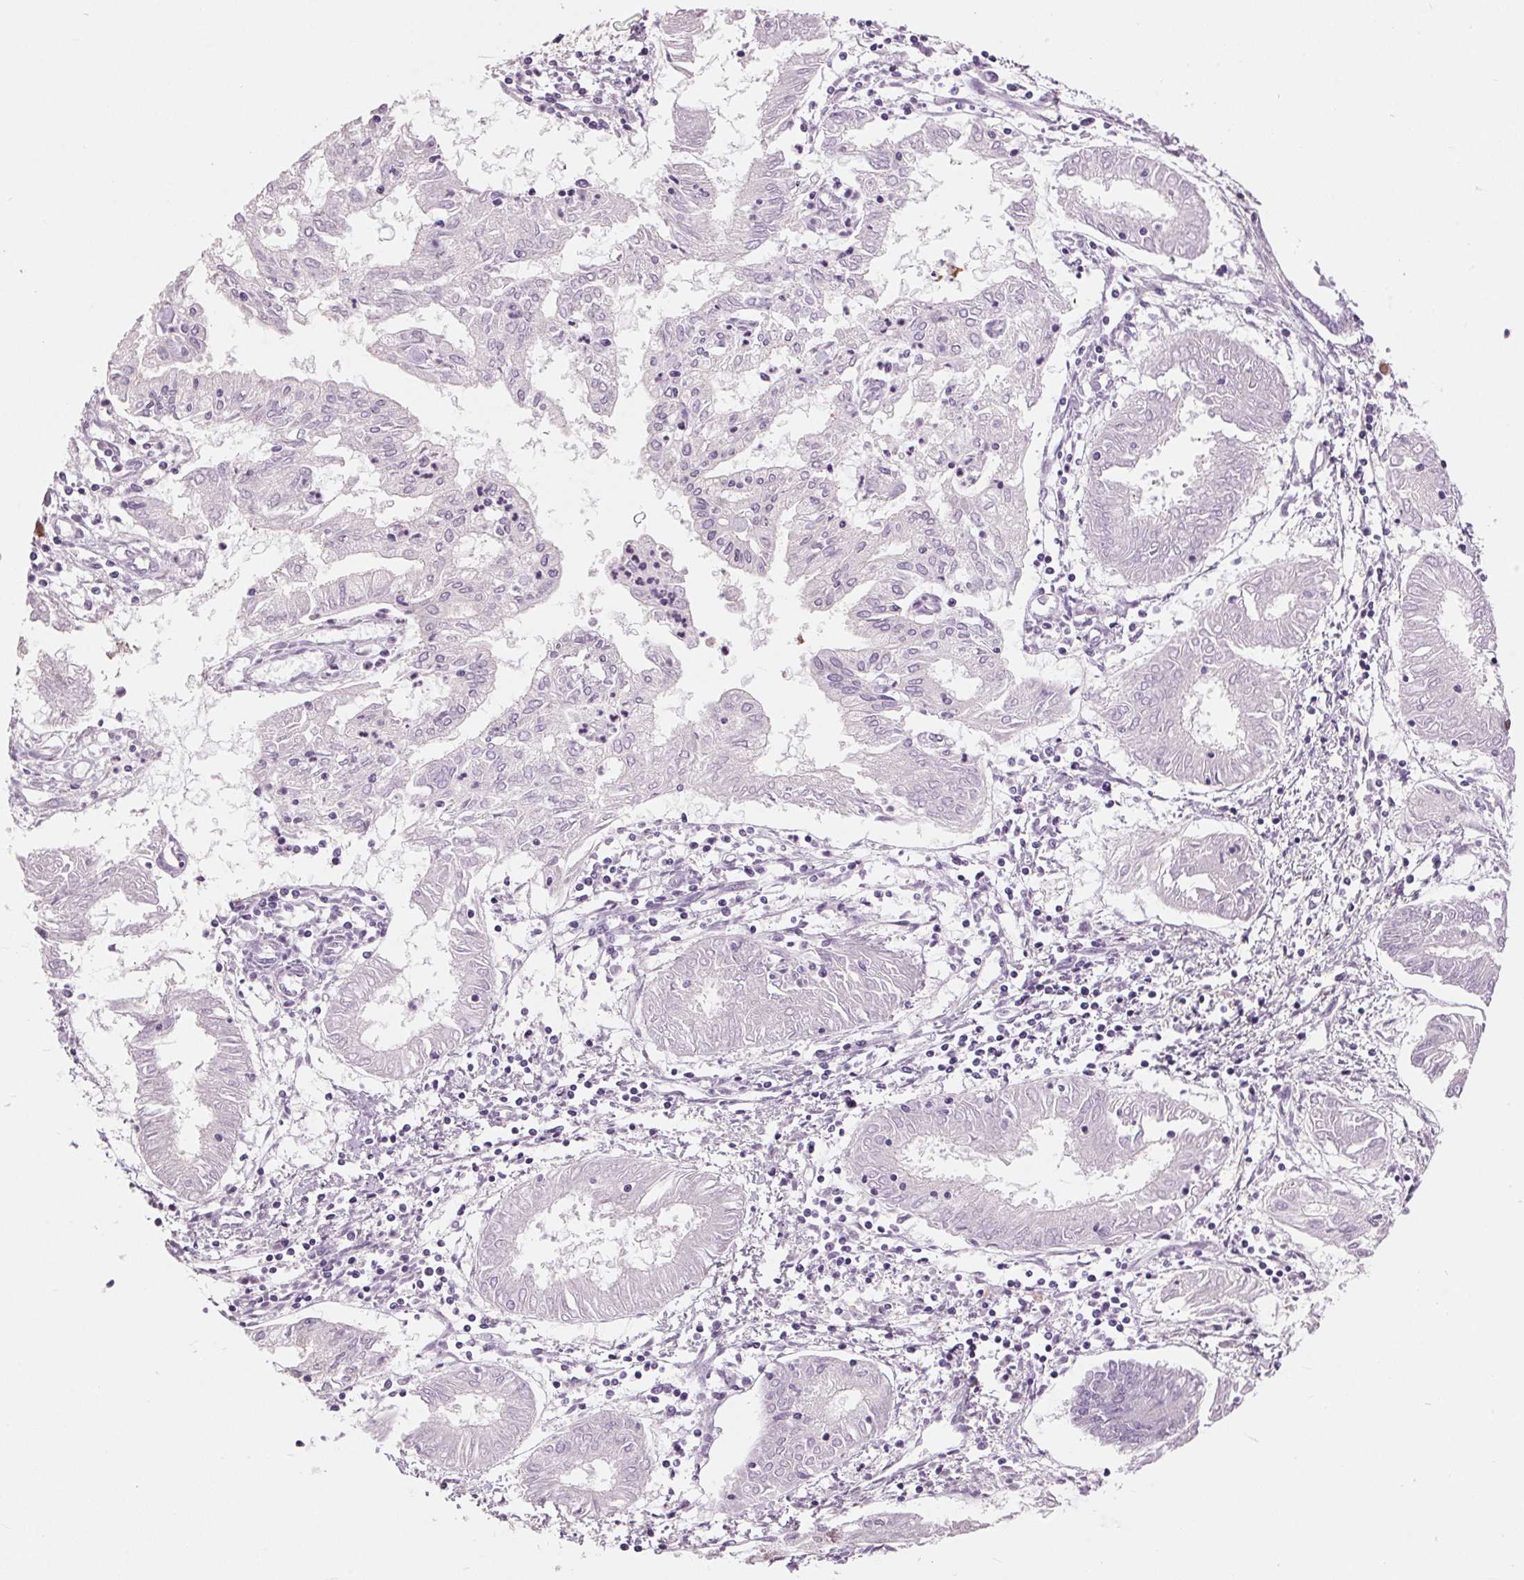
{"staining": {"intensity": "negative", "quantity": "none", "location": "none"}, "tissue": "endometrial cancer", "cell_type": "Tumor cells", "image_type": "cancer", "snomed": [{"axis": "morphology", "description": "Adenocarcinoma, NOS"}, {"axis": "topography", "description": "Endometrium"}], "caption": "Immunohistochemistry (IHC) histopathology image of endometrial cancer stained for a protein (brown), which shows no staining in tumor cells. (DAB (3,3'-diaminobenzidine) IHC, high magnification).", "gene": "MISP", "patient": {"sex": "female", "age": 68}}